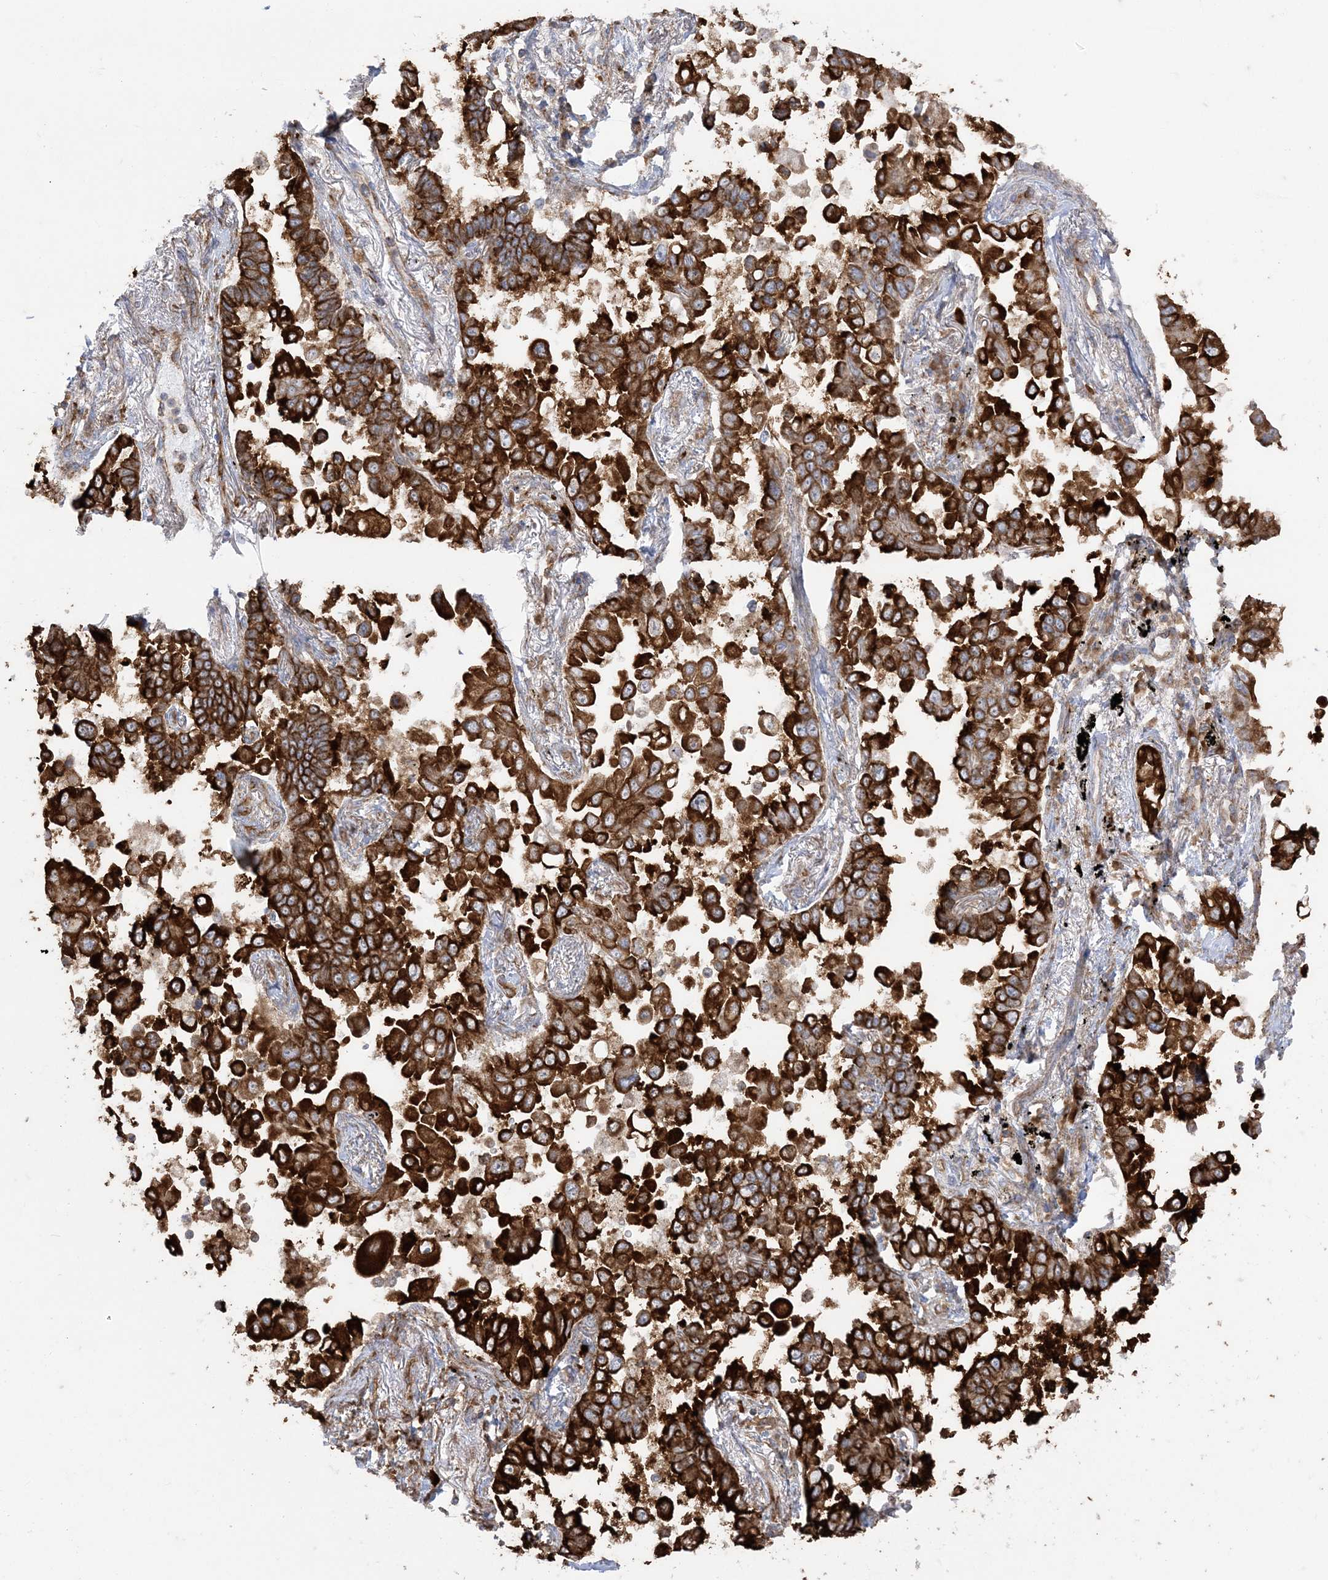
{"staining": {"intensity": "strong", "quantity": ">75%", "location": "cytoplasmic/membranous"}, "tissue": "lung cancer", "cell_type": "Tumor cells", "image_type": "cancer", "snomed": [{"axis": "morphology", "description": "Adenocarcinoma, NOS"}, {"axis": "topography", "description": "Lung"}], "caption": "Adenocarcinoma (lung) stained with a brown dye displays strong cytoplasmic/membranous positive expression in approximately >75% of tumor cells.", "gene": "DERL3", "patient": {"sex": "female", "age": 67}}